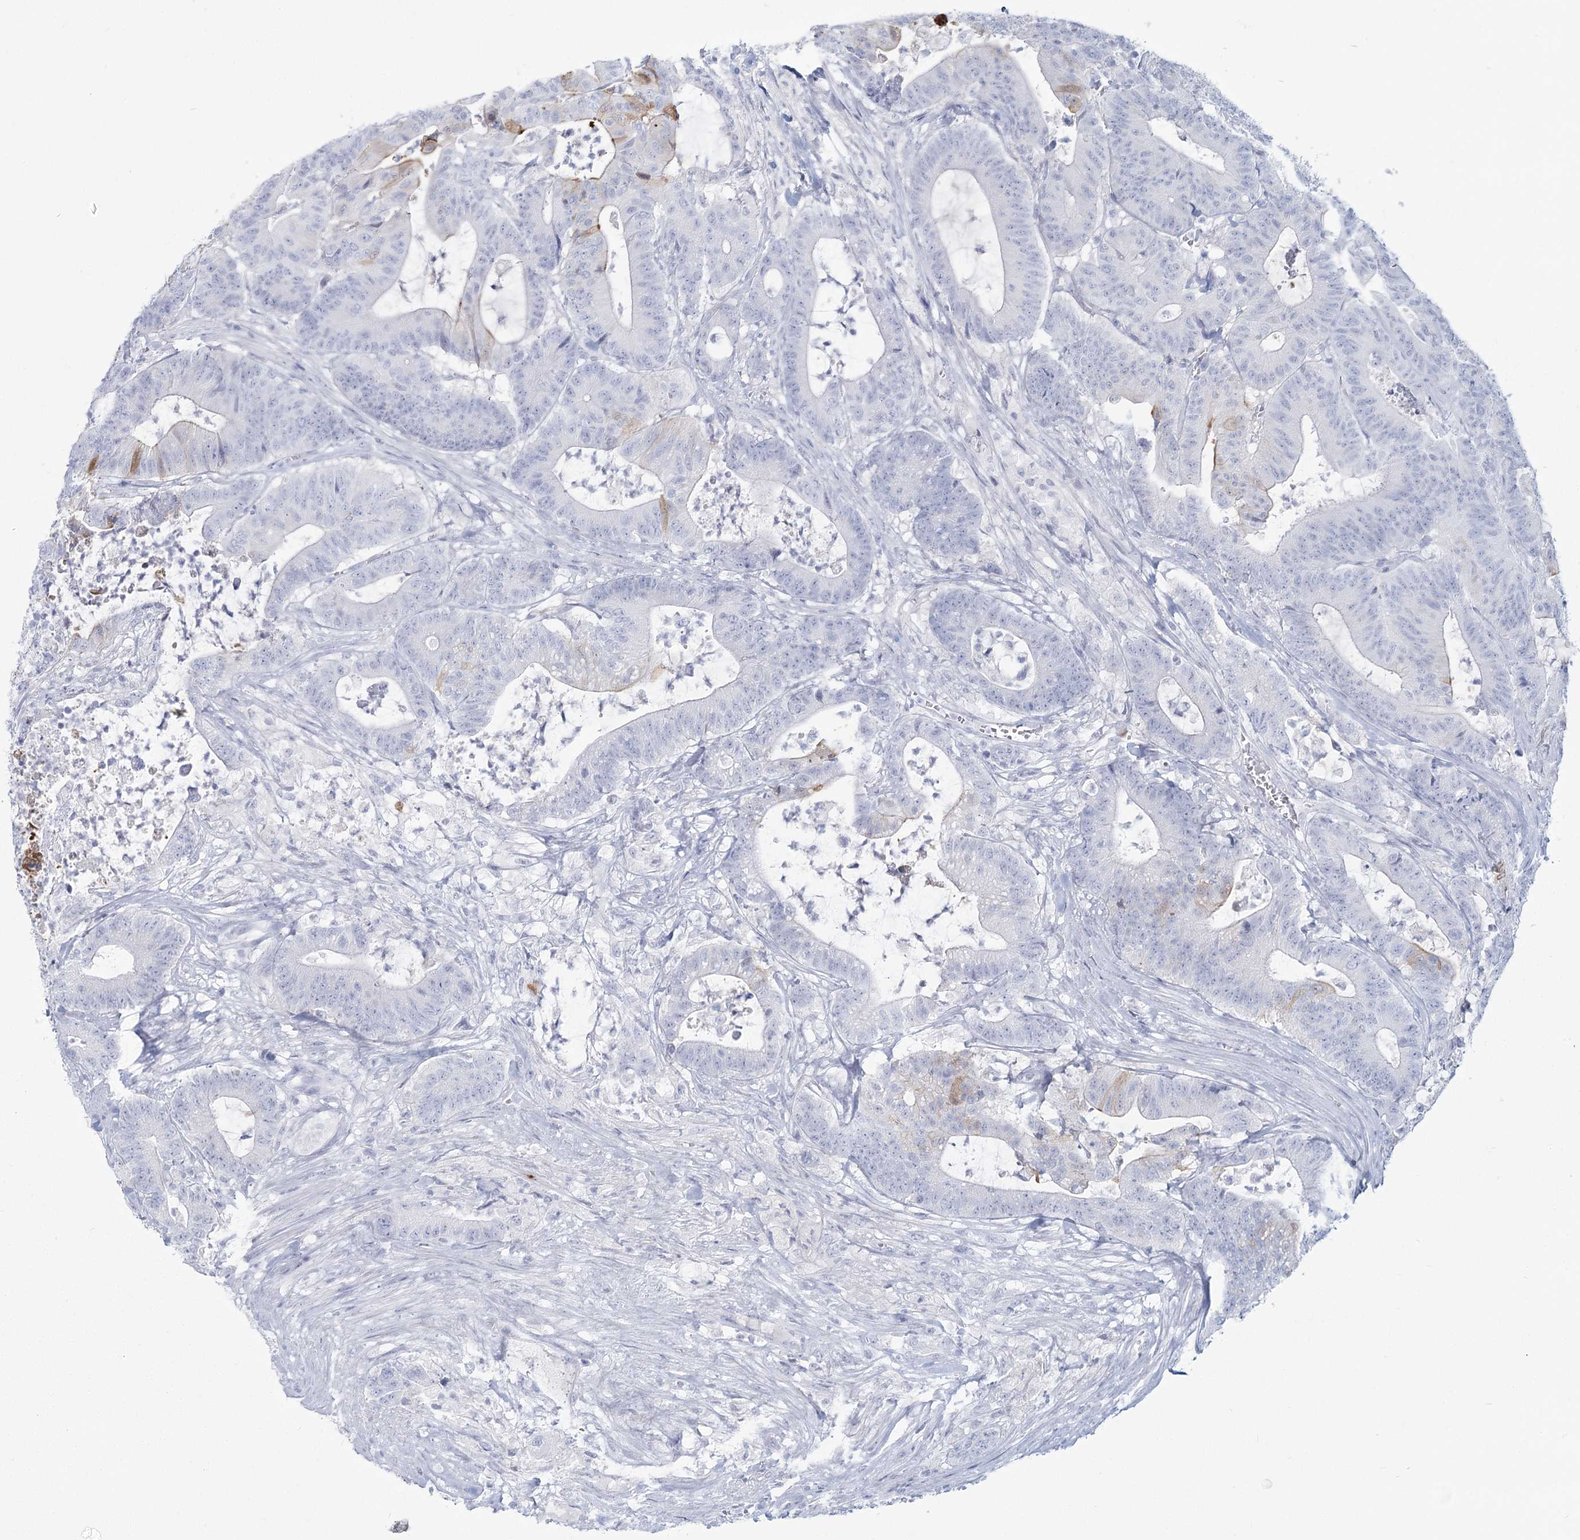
{"staining": {"intensity": "moderate", "quantity": "<25%", "location": "cytoplasmic/membranous"}, "tissue": "colorectal cancer", "cell_type": "Tumor cells", "image_type": "cancer", "snomed": [{"axis": "morphology", "description": "Adenocarcinoma, NOS"}, {"axis": "topography", "description": "Colon"}], "caption": "The photomicrograph shows a brown stain indicating the presence of a protein in the cytoplasmic/membranous of tumor cells in adenocarcinoma (colorectal).", "gene": "SLC6A19", "patient": {"sex": "female", "age": 84}}